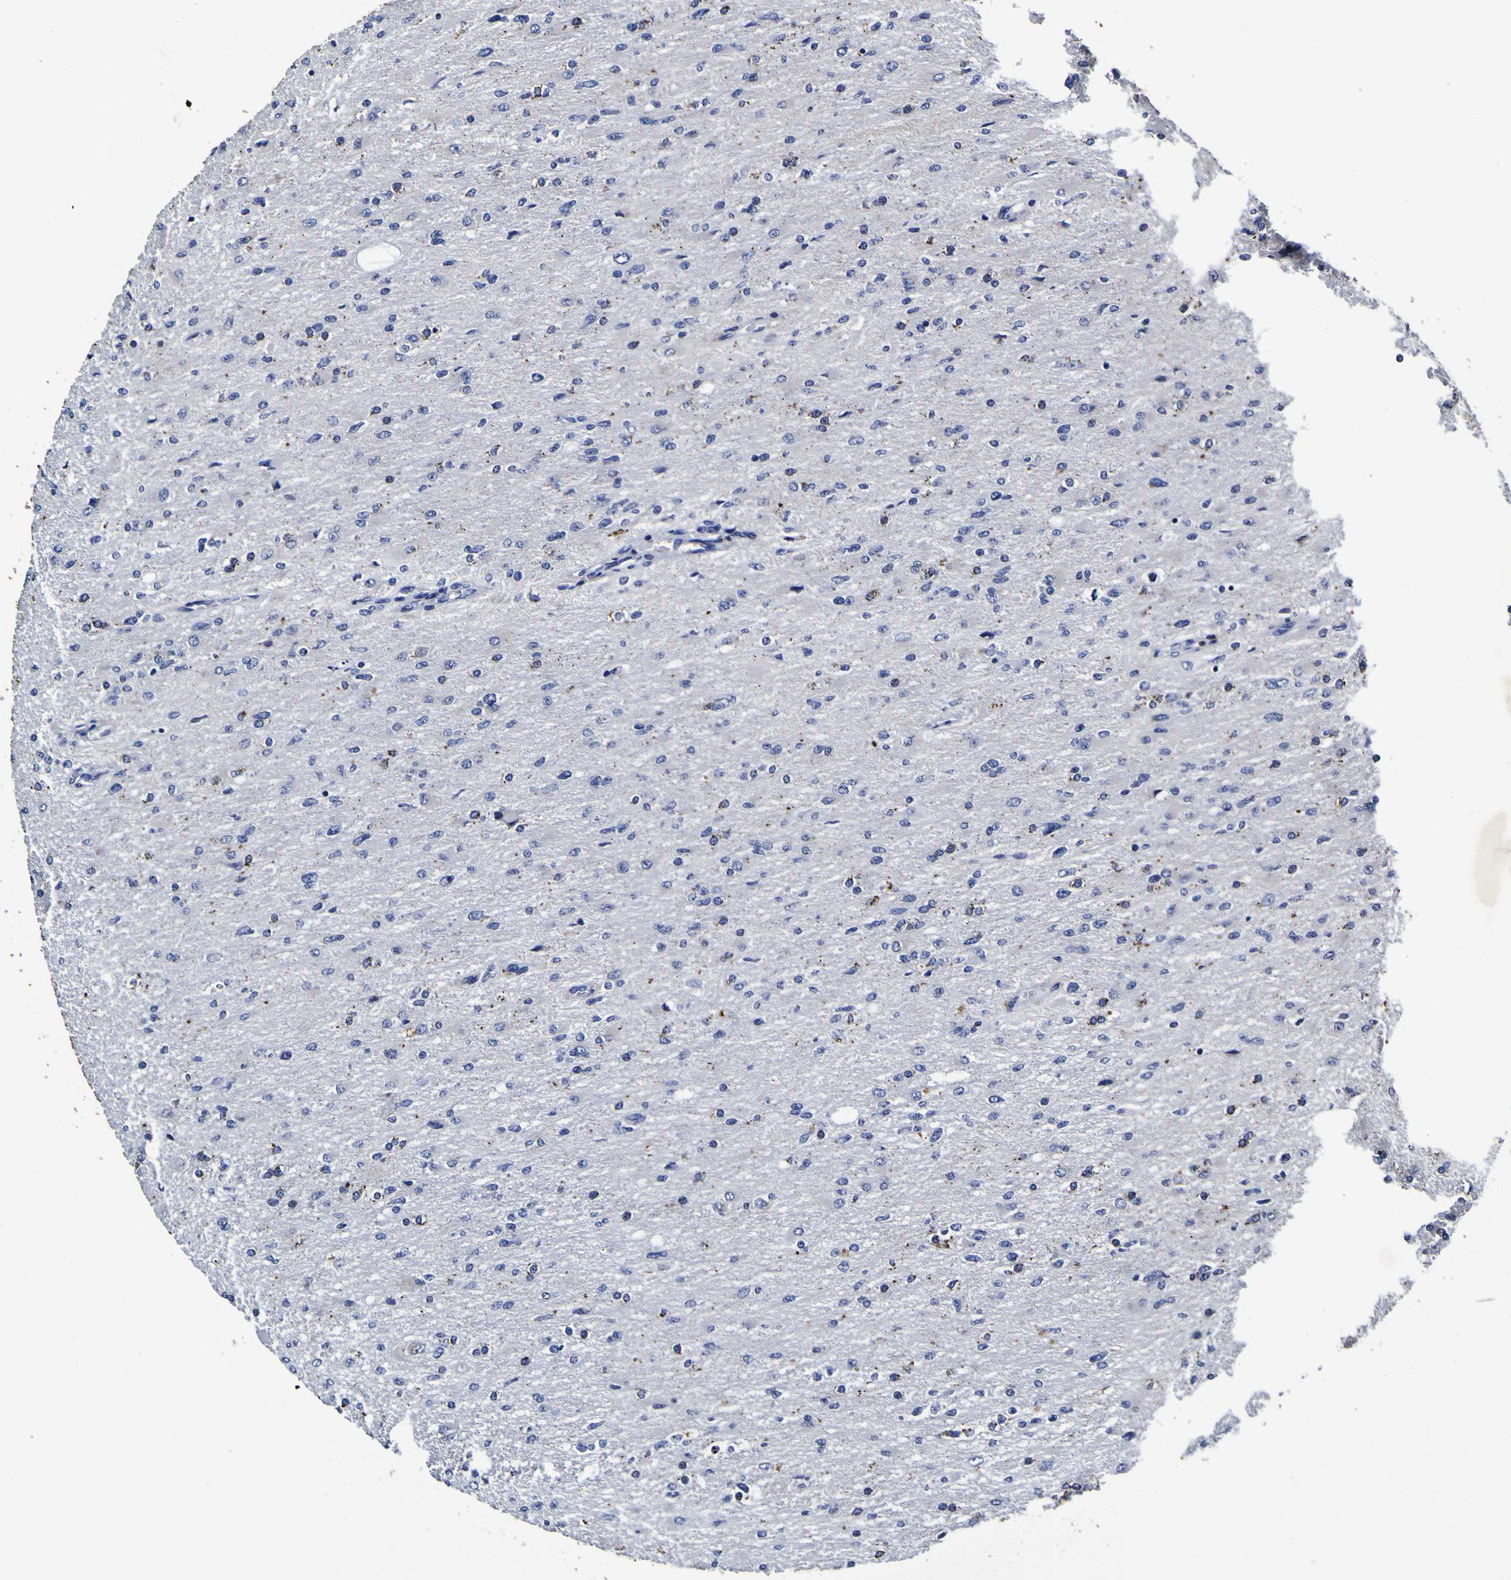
{"staining": {"intensity": "negative", "quantity": "none", "location": "none"}, "tissue": "glioma", "cell_type": "Tumor cells", "image_type": "cancer", "snomed": [{"axis": "morphology", "description": "Glioma, malignant, High grade"}, {"axis": "topography", "description": "Cerebral cortex"}], "caption": "Micrograph shows no protein expression in tumor cells of glioma tissue.", "gene": "PANK4", "patient": {"sex": "female", "age": 36}}